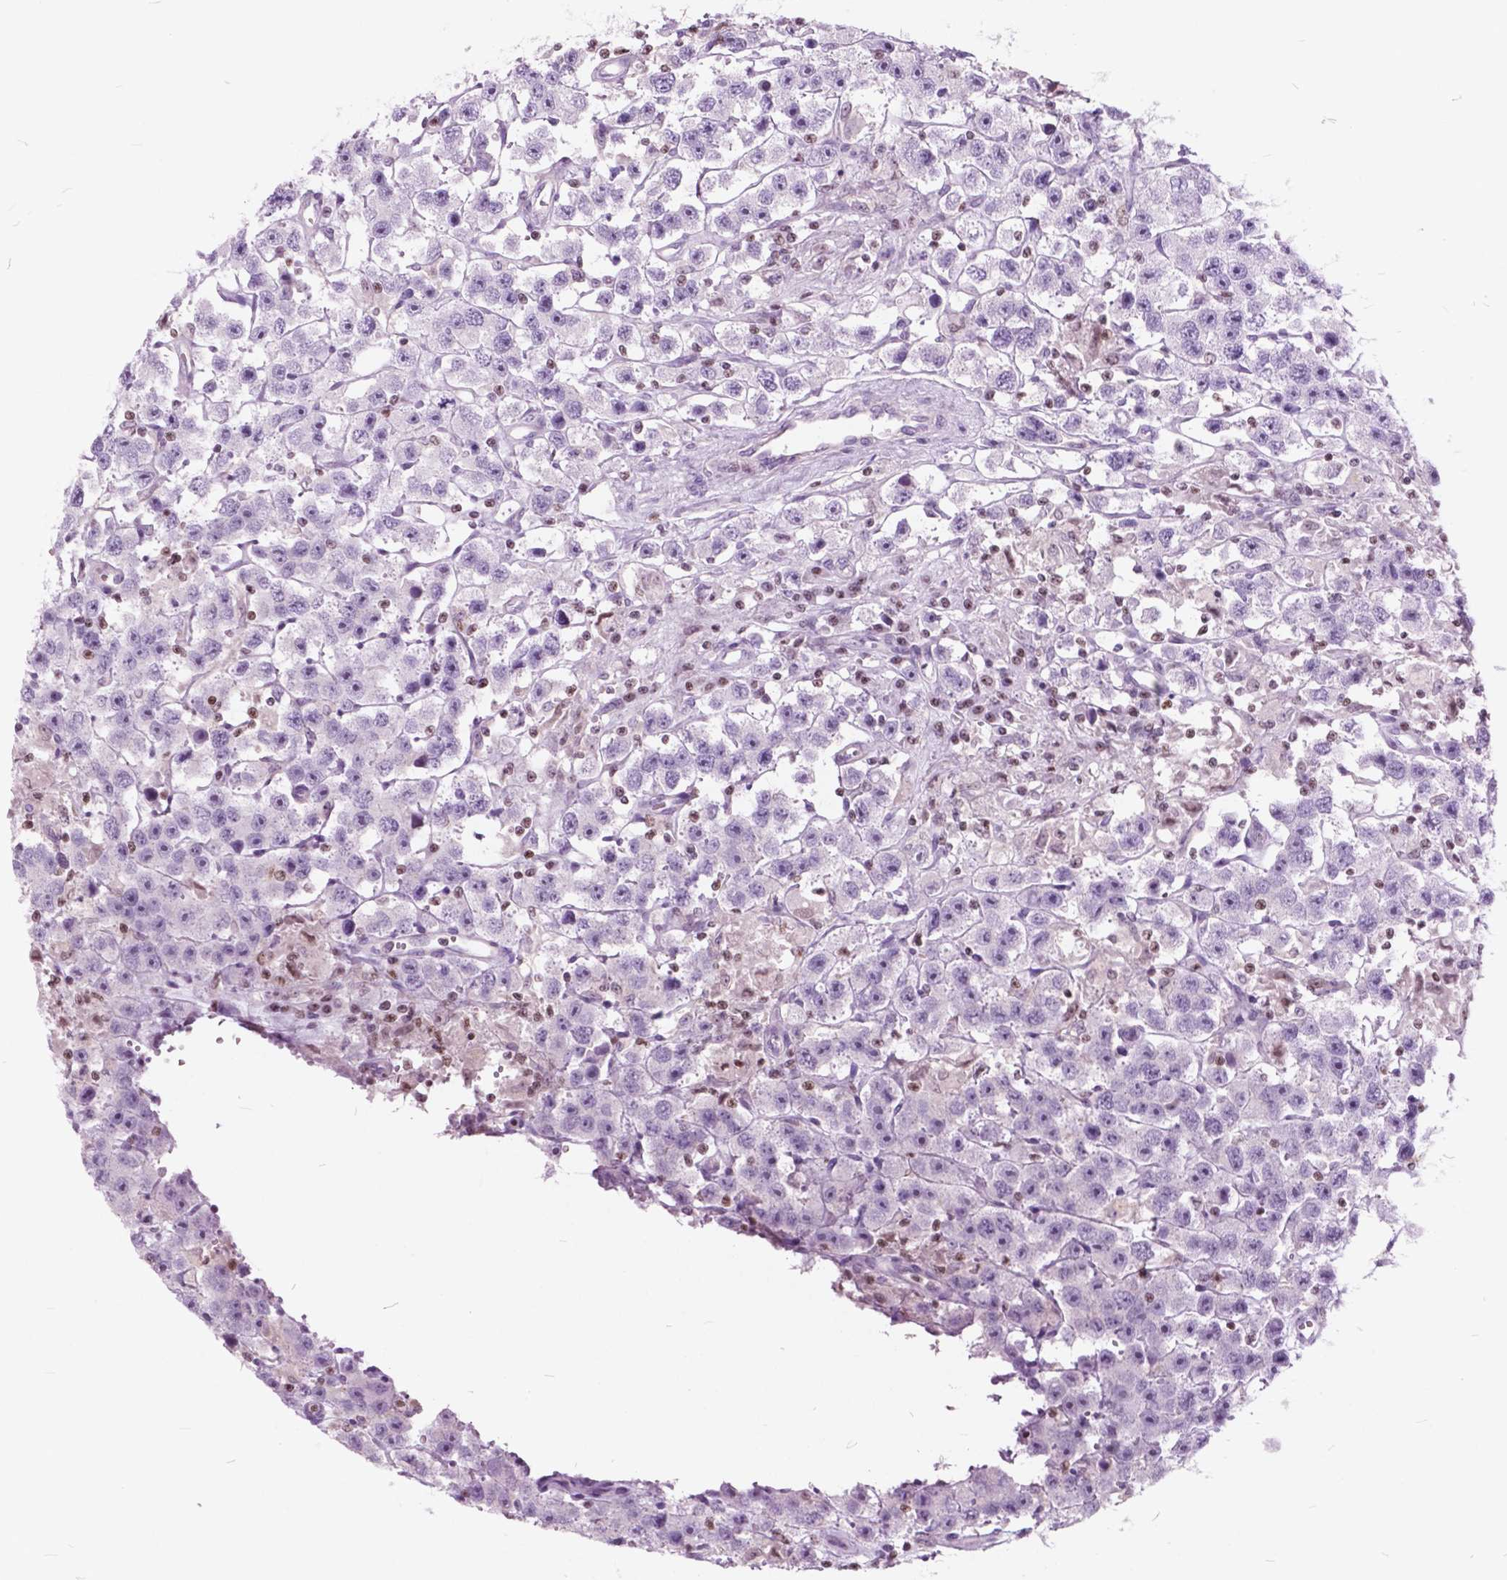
{"staining": {"intensity": "negative", "quantity": "none", "location": "none"}, "tissue": "testis cancer", "cell_type": "Tumor cells", "image_type": "cancer", "snomed": [{"axis": "morphology", "description": "Seminoma, NOS"}, {"axis": "topography", "description": "Testis"}], "caption": "Human testis seminoma stained for a protein using immunohistochemistry (IHC) exhibits no expression in tumor cells.", "gene": "SP140", "patient": {"sex": "male", "age": 45}}